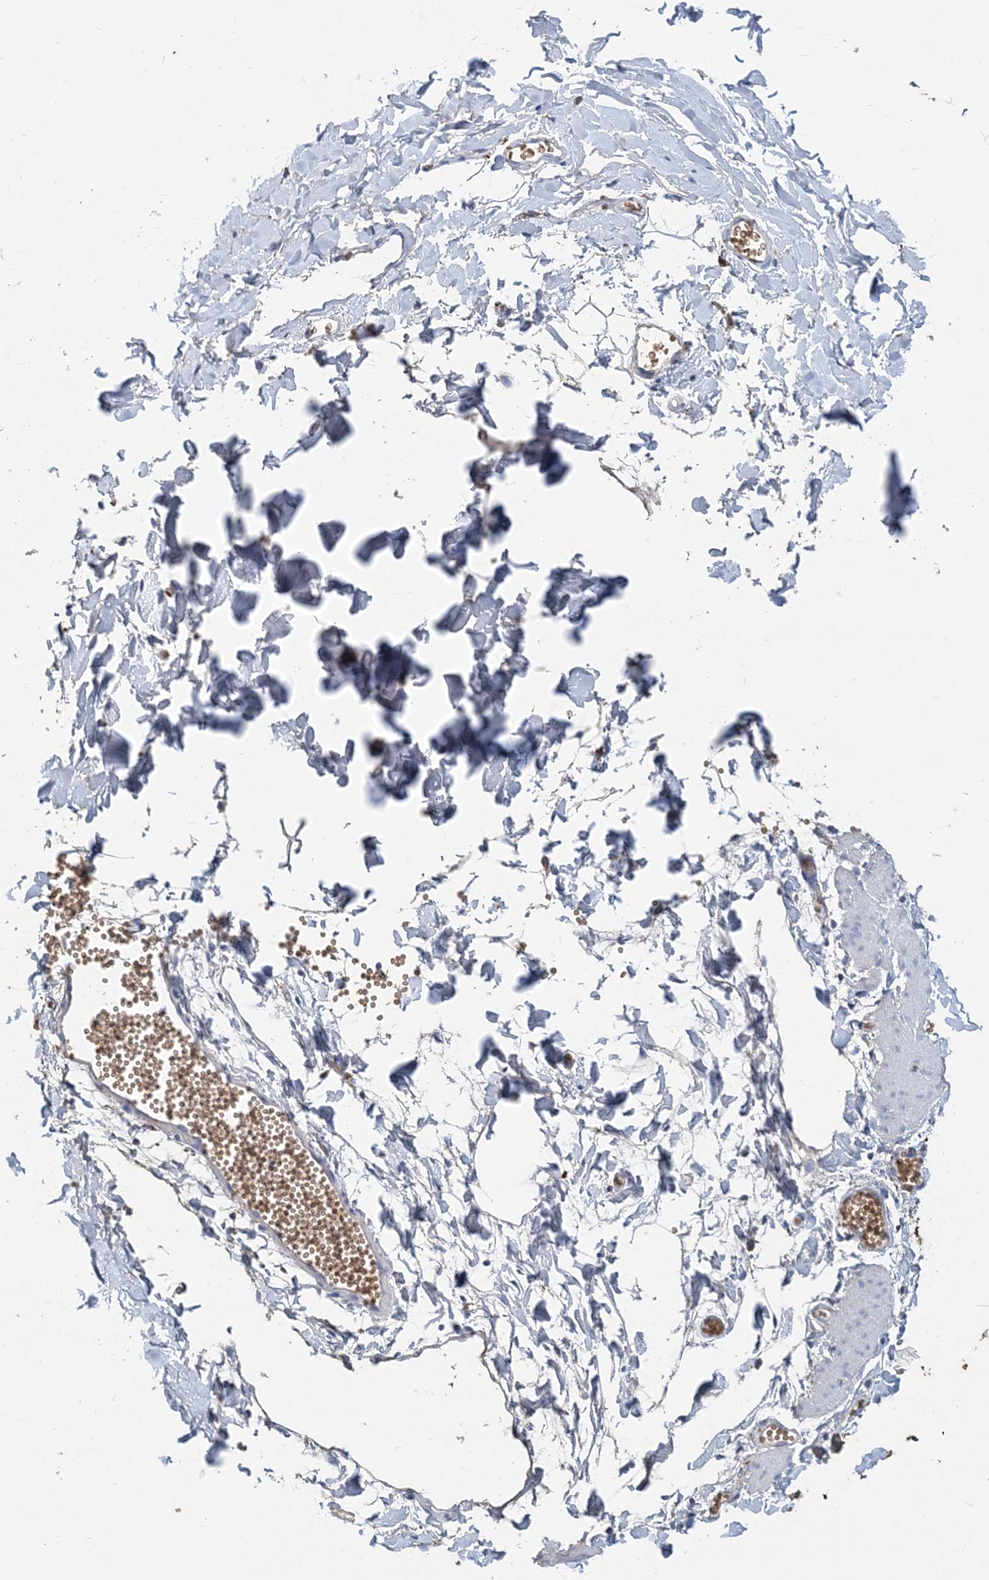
{"staining": {"intensity": "negative", "quantity": "none", "location": "none"}, "tissue": "adipose tissue", "cell_type": "Adipocytes", "image_type": "normal", "snomed": [{"axis": "morphology", "description": "Normal tissue, NOS"}, {"axis": "topography", "description": "Gallbladder"}, {"axis": "topography", "description": "Peripheral nerve tissue"}], "caption": "Immunohistochemical staining of normal human adipose tissue displays no significant positivity in adipocytes. (DAB immunohistochemistry with hematoxylin counter stain).", "gene": "HBD", "patient": {"sex": "male", "age": 38}}